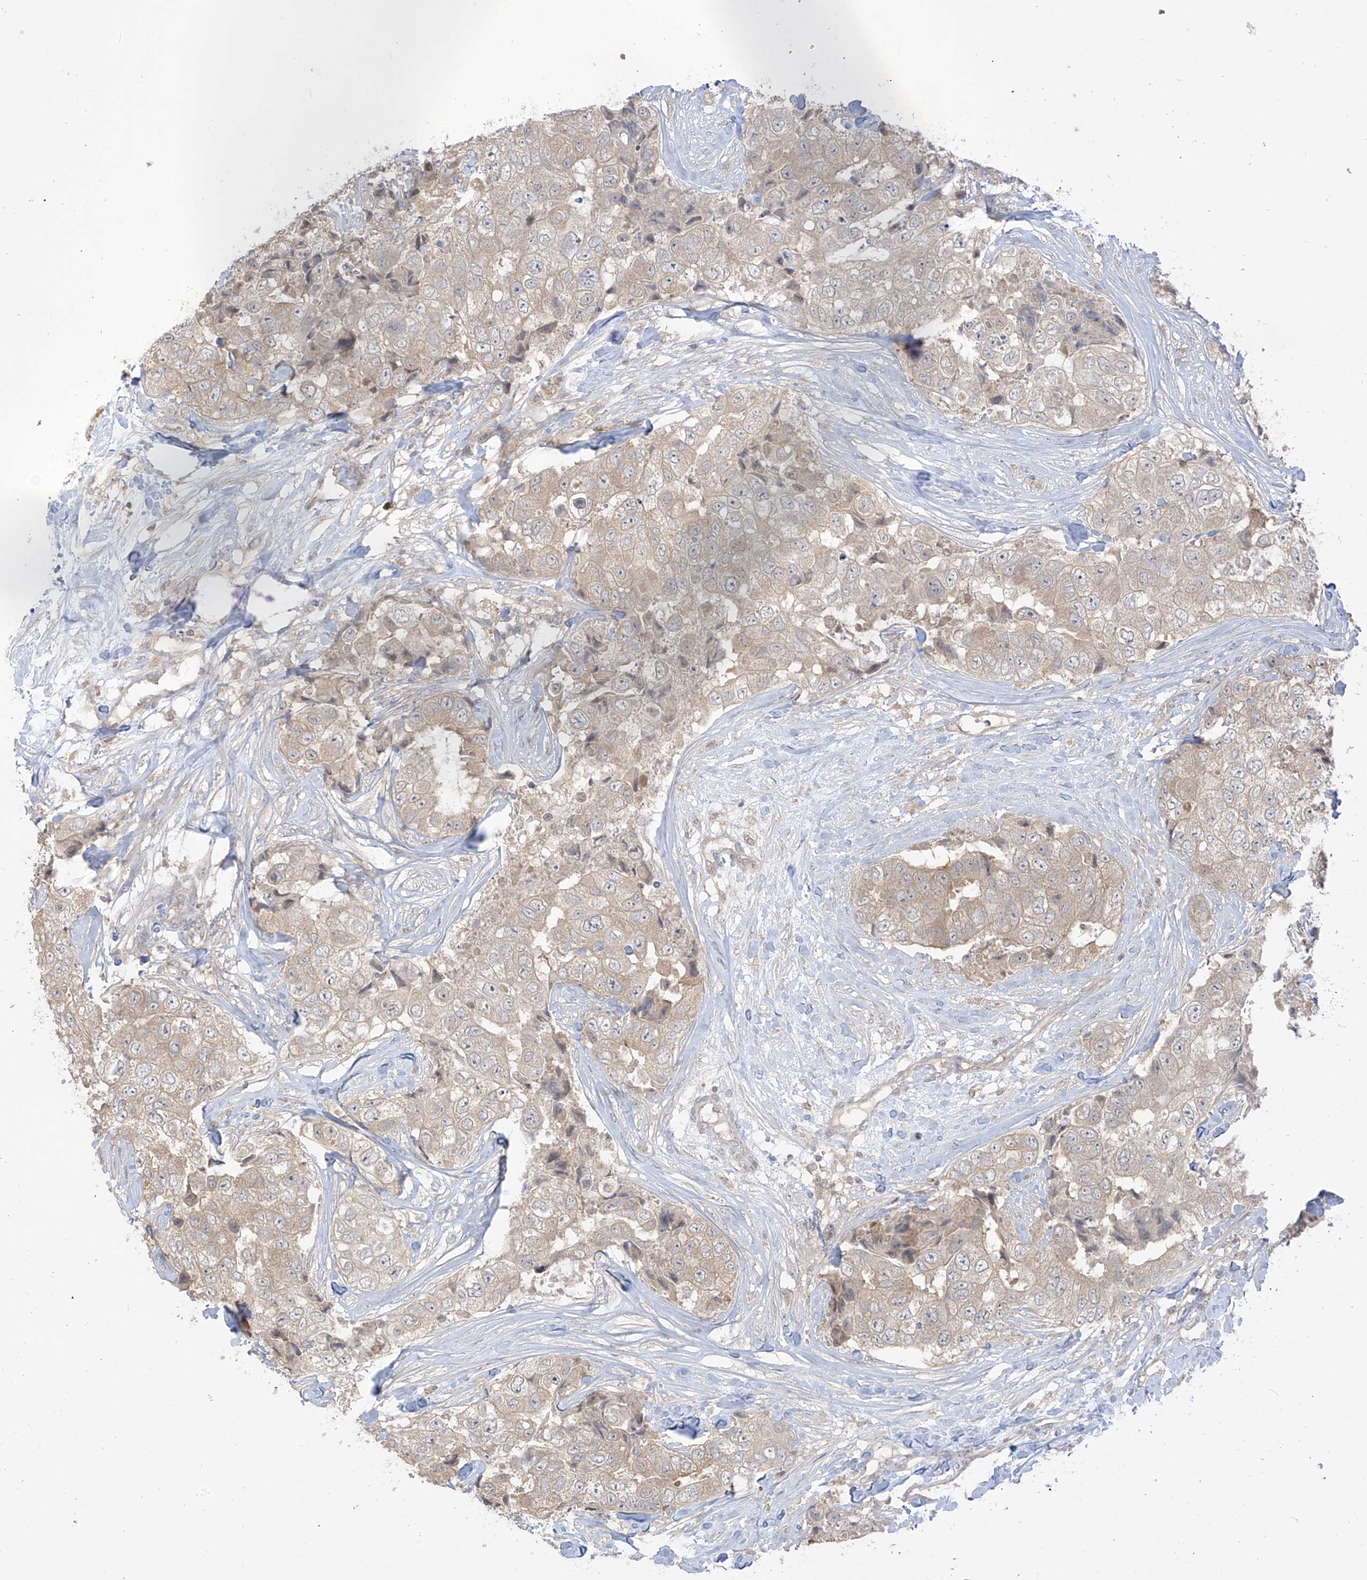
{"staining": {"intensity": "weak", "quantity": "<25%", "location": "cytoplasmic/membranous"}, "tissue": "breast cancer", "cell_type": "Tumor cells", "image_type": "cancer", "snomed": [{"axis": "morphology", "description": "Duct carcinoma"}, {"axis": "topography", "description": "Breast"}], "caption": "High magnification brightfield microscopy of intraductal carcinoma (breast) stained with DAB (3,3'-diaminobenzidine) (brown) and counterstained with hematoxylin (blue): tumor cells show no significant positivity.", "gene": "ANGEL2", "patient": {"sex": "female", "age": 62}}